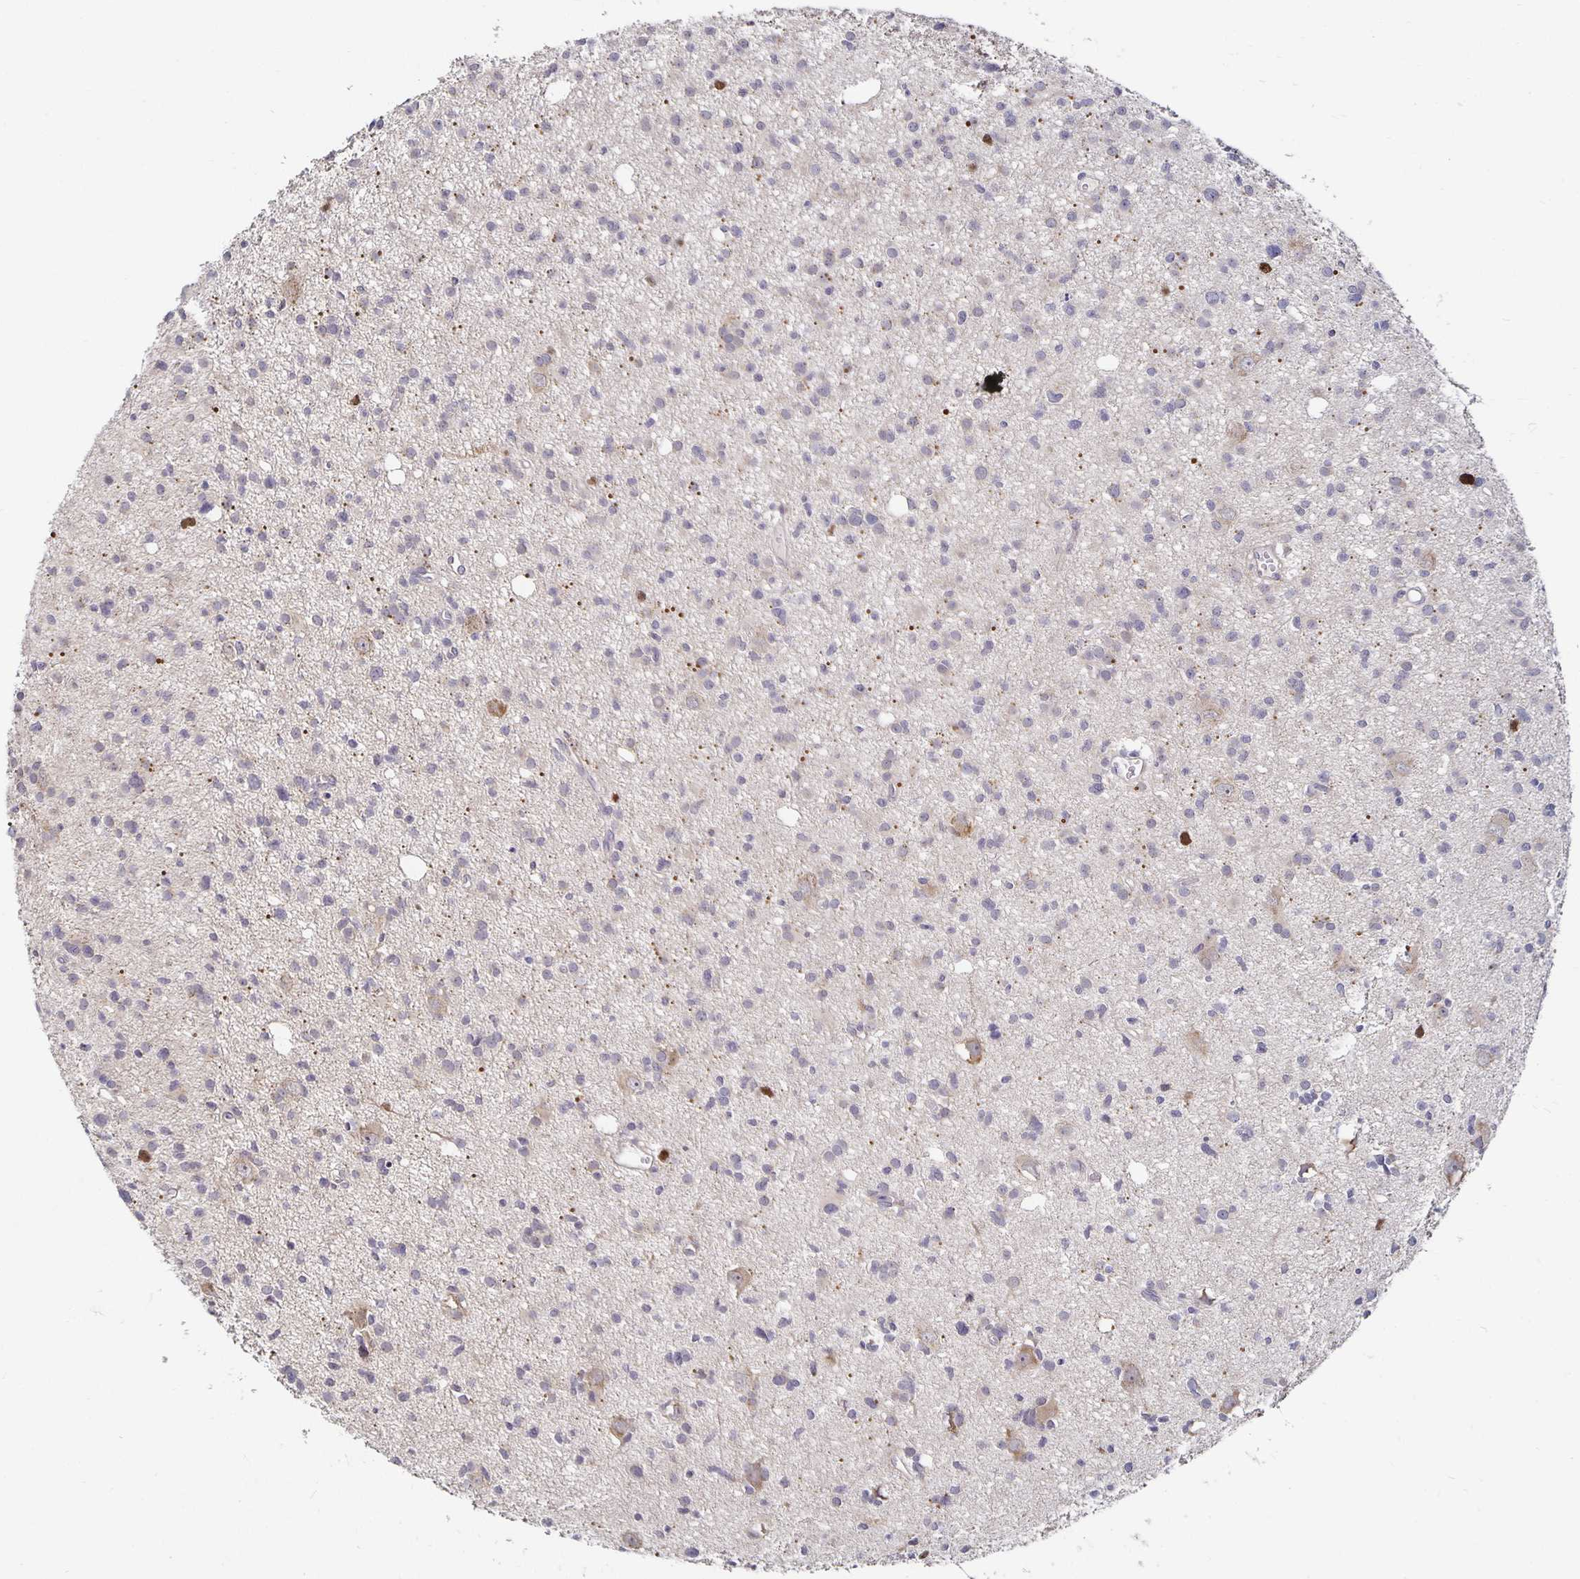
{"staining": {"intensity": "negative", "quantity": "none", "location": "none"}, "tissue": "glioma", "cell_type": "Tumor cells", "image_type": "cancer", "snomed": [{"axis": "morphology", "description": "Glioma, malignant, High grade"}, {"axis": "topography", "description": "Brain"}], "caption": "An image of human high-grade glioma (malignant) is negative for staining in tumor cells. (Stains: DAB IHC with hematoxylin counter stain, Microscopy: brightfield microscopy at high magnification).", "gene": "ANLN", "patient": {"sex": "male", "age": 23}}